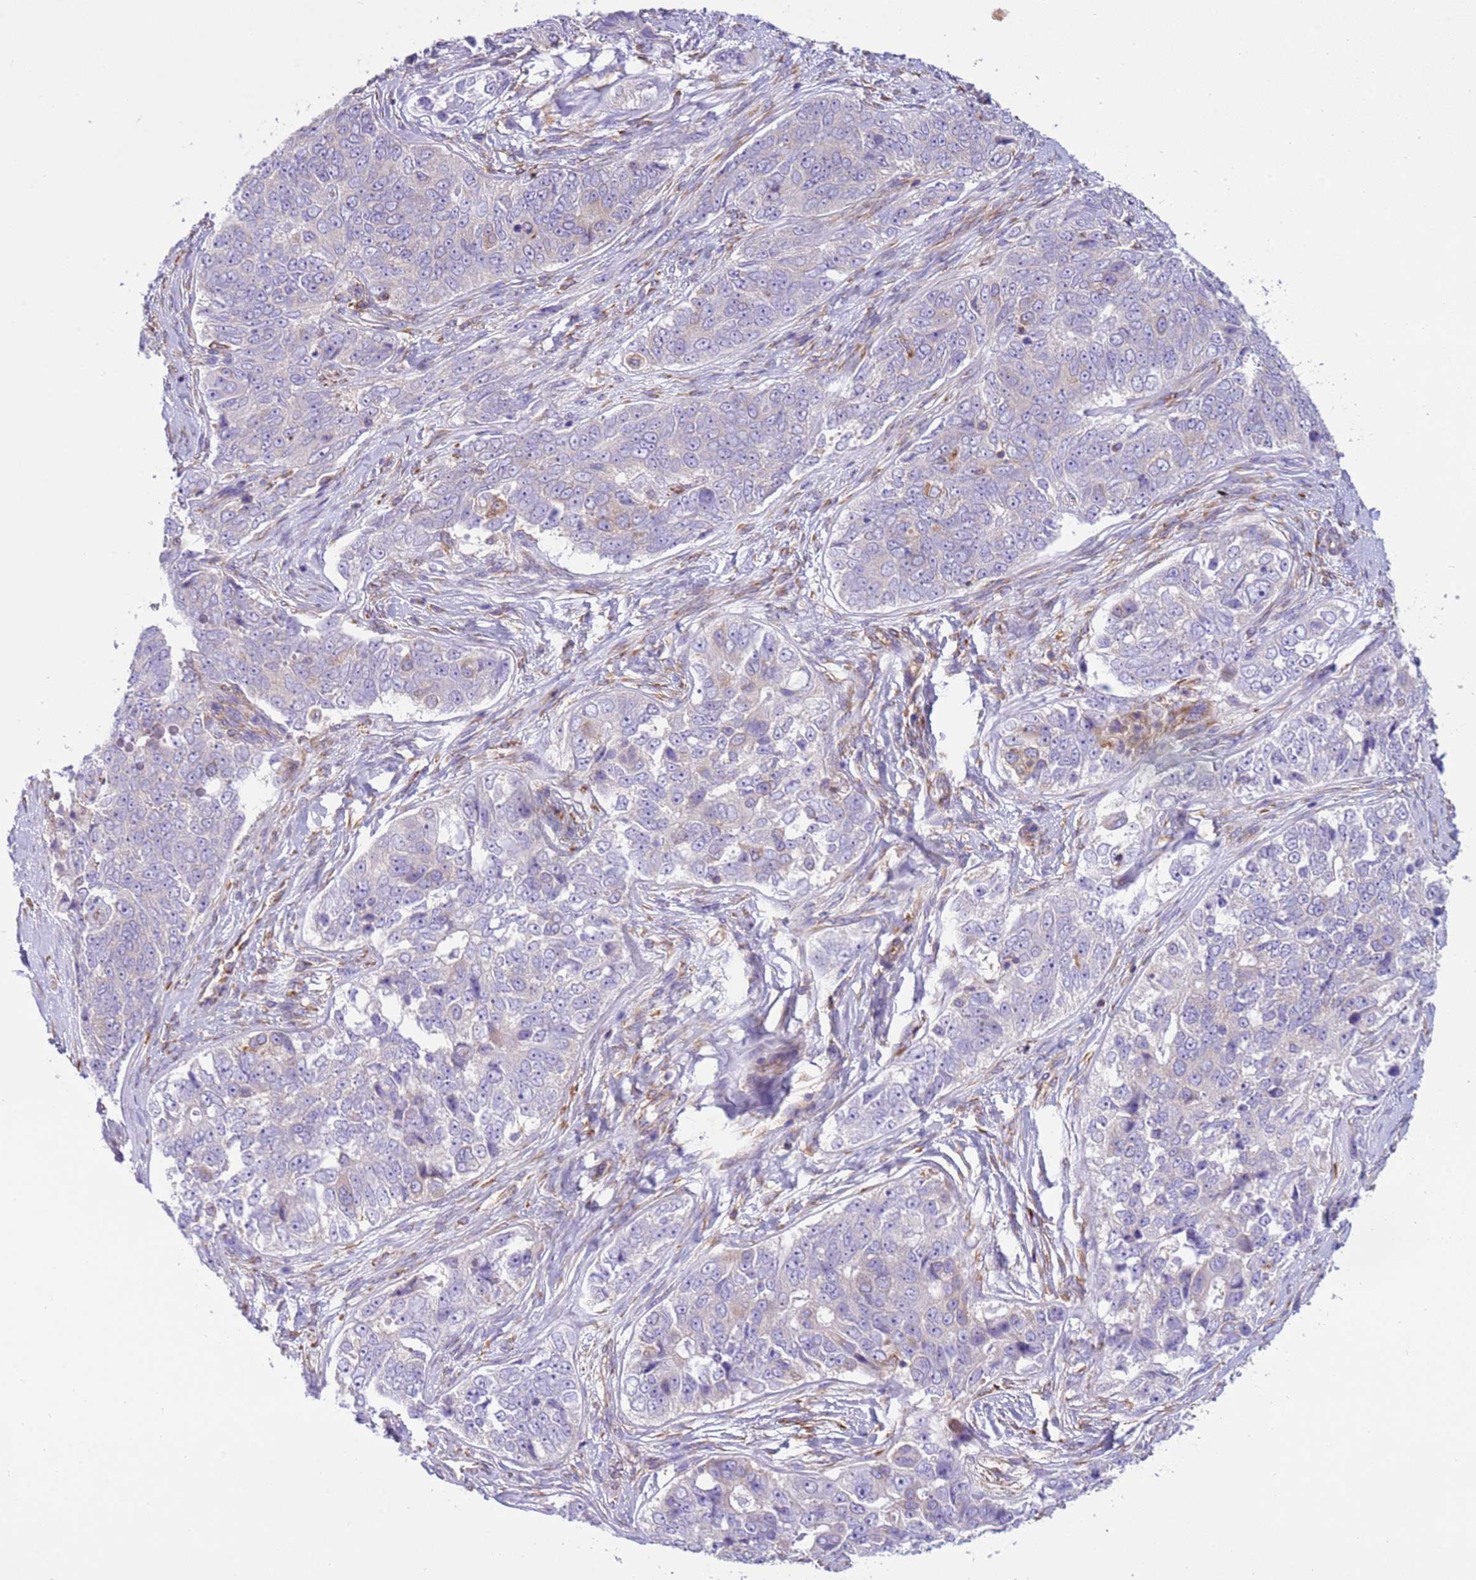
{"staining": {"intensity": "negative", "quantity": "none", "location": "none"}, "tissue": "ovarian cancer", "cell_type": "Tumor cells", "image_type": "cancer", "snomed": [{"axis": "morphology", "description": "Carcinoma, endometroid"}, {"axis": "topography", "description": "Ovary"}], "caption": "High power microscopy histopathology image of an IHC image of ovarian cancer, revealing no significant expression in tumor cells. Brightfield microscopy of immunohistochemistry (IHC) stained with DAB (brown) and hematoxylin (blue), captured at high magnification.", "gene": "VARS1", "patient": {"sex": "female", "age": 51}}